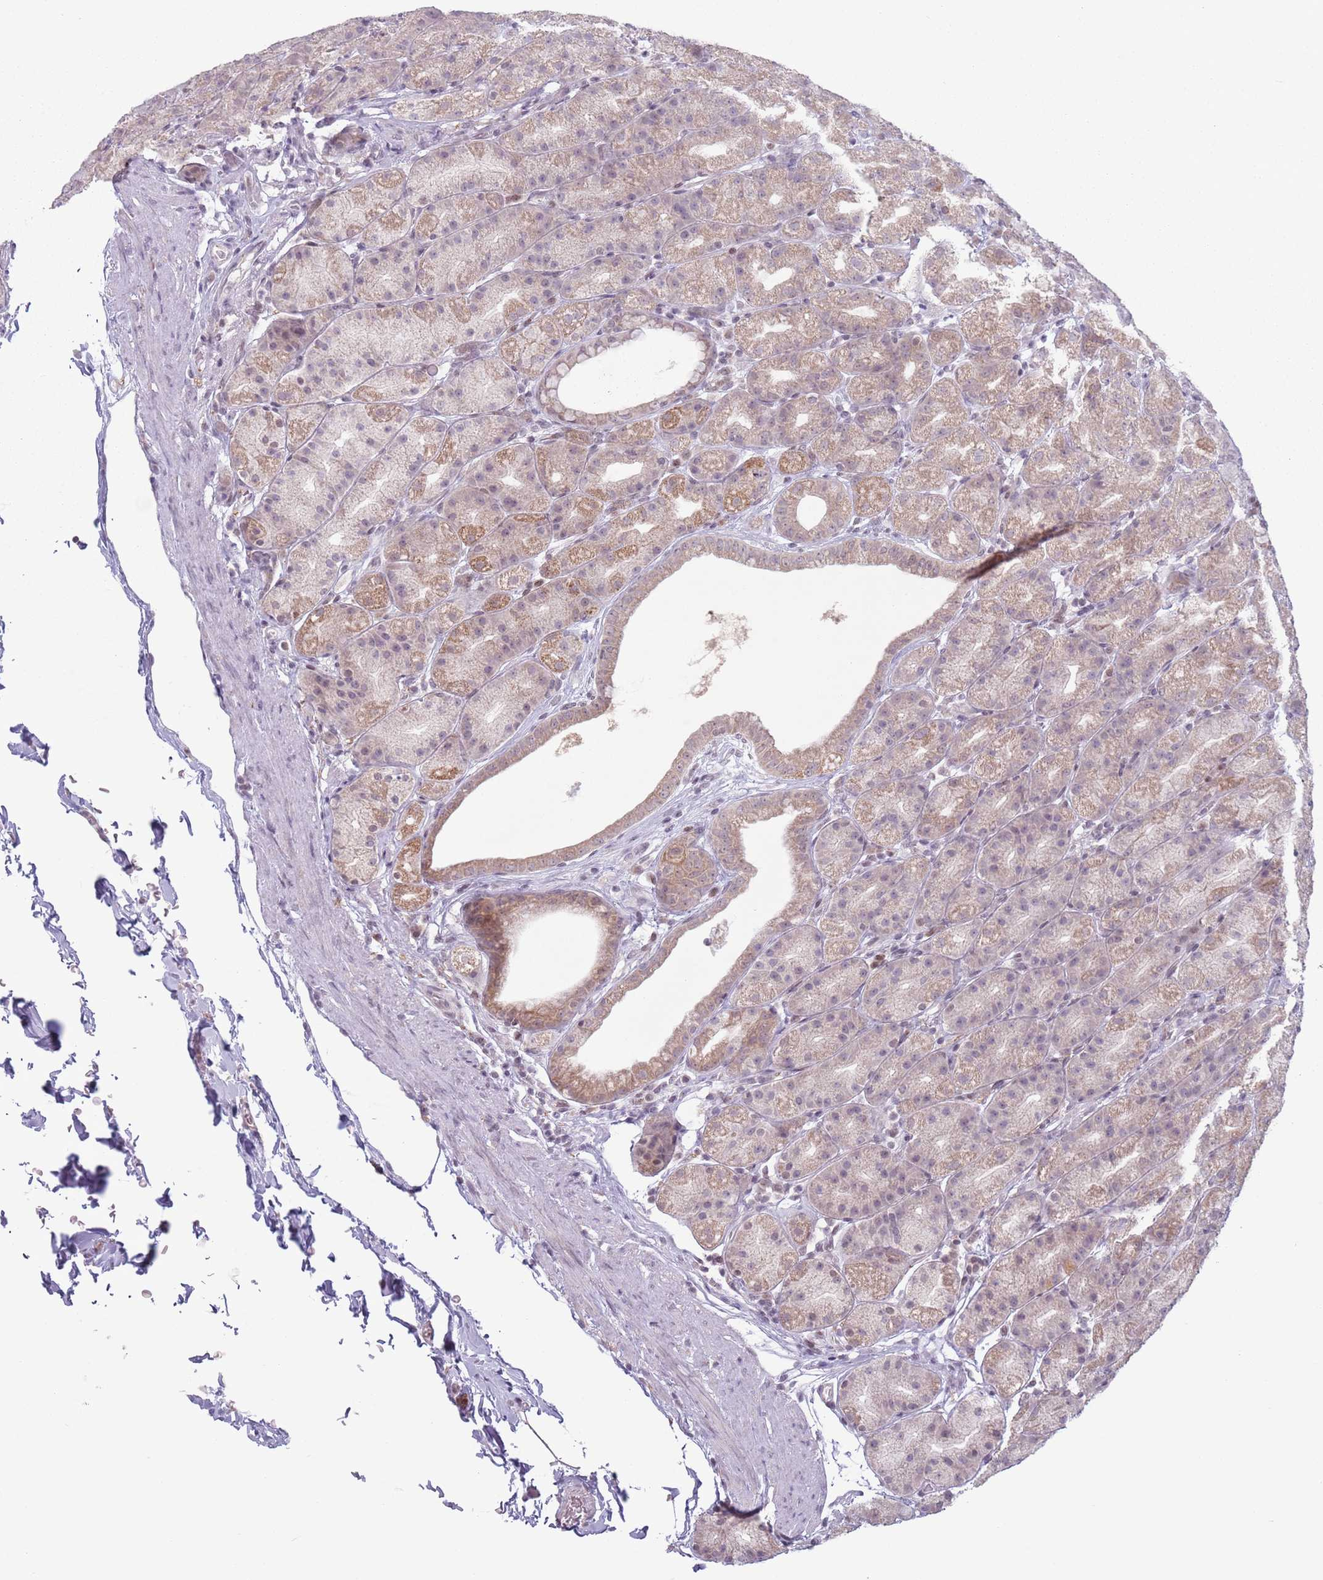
{"staining": {"intensity": "moderate", "quantity": "25%-75%", "location": "cytoplasmic/membranous,nuclear"}, "tissue": "stomach", "cell_type": "Glandular cells", "image_type": "normal", "snomed": [{"axis": "morphology", "description": "Normal tissue, NOS"}, {"axis": "topography", "description": "Stomach, upper"}, {"axis": "topography", "description": "Stomach"}], "caption": "Immunohistochemistry staining of benign stomach, which displays medium levels of moderate cytoplasmic/membranous,nuclear positivity in approximately 25%-75% of glandular cells indicating moderate cytoplasmic/membranous,nuclear protein positivity. The staining was performed using DAB (3,3'-diaminobenzidine) (brown) for protein detection and nuclei were counterstained in hematoxylin (blue).", "gene": "MRPL34", "patient": {"sex": "male", "age": 68}}